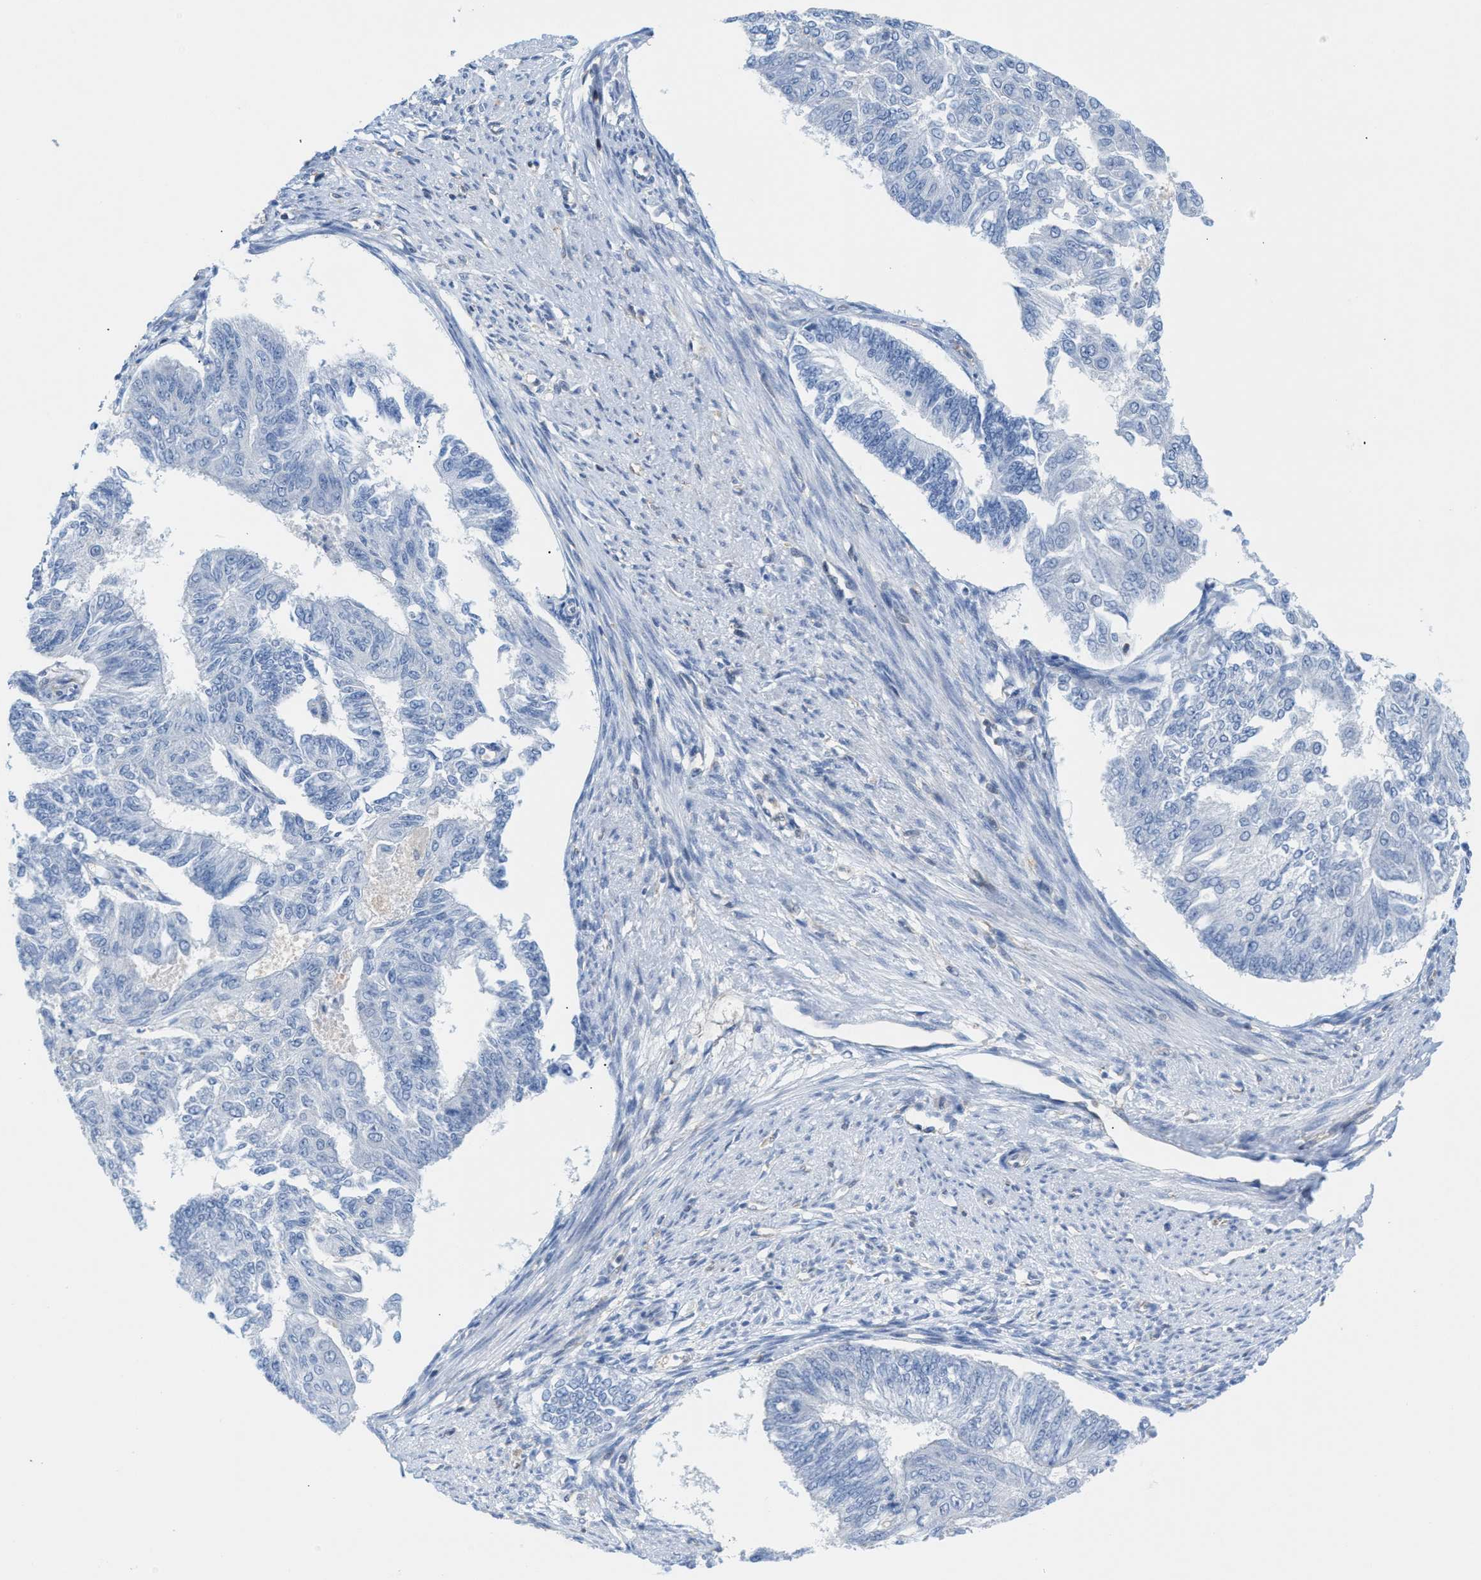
{"staining": {"intensity": "negative", "quantity": "none", "location": "none"}, "tissue": "endometrial cancer", "cell_type": "Tumor cells", "image_type": "cancer", "snomed": [{"axis": "morphology", "description": "Adenocarcinoma, NOS"}, {"axis": "topography", "description": "Endometrium"}], "caption": "Human endometrial adenocarcinoma stained for a protein using immunohistochemistry displays no positivity in tumor cells.", "gene": "IL16", "patient": {"sex": "female", "age": 32}}